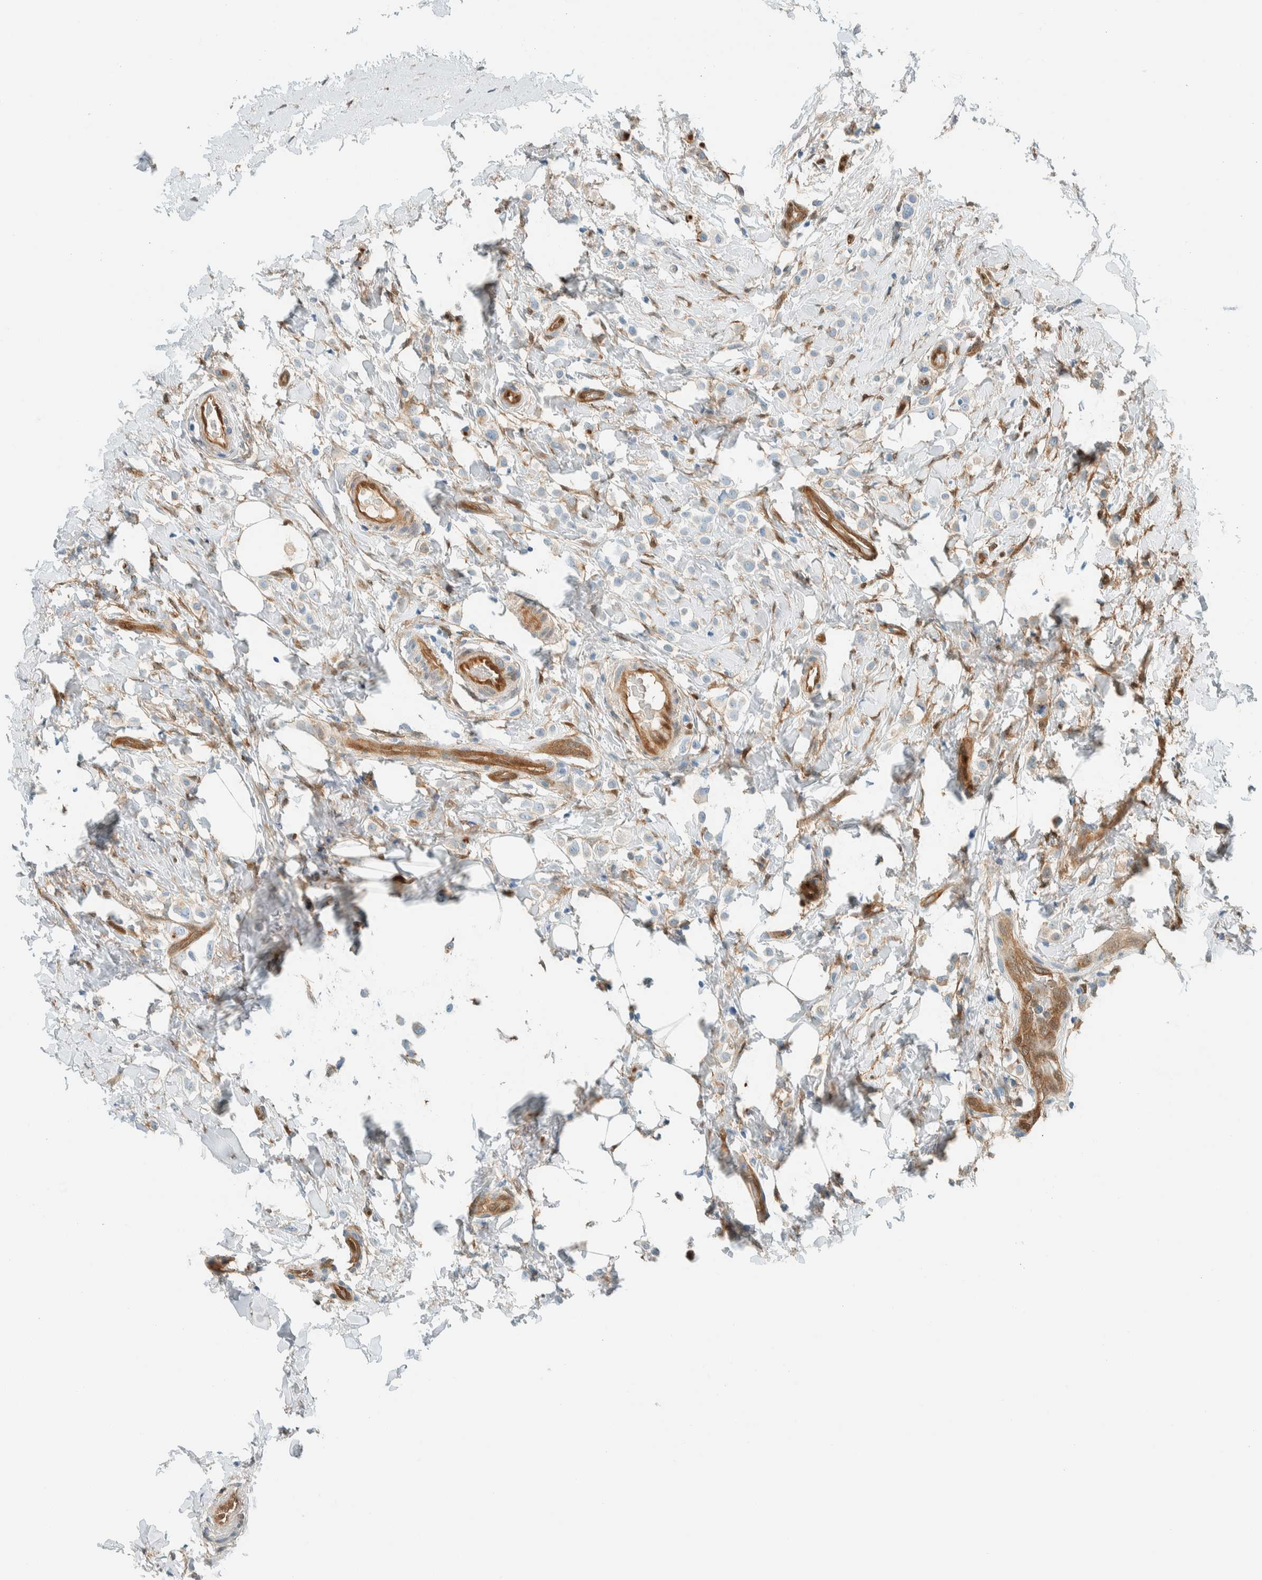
{"staining": {"intensity": "moderate", "quantity": "25%-75%", "location": "cytoplasmic/membranous"}, "tissue": "breast cancer", "cell_type": "Tumor cells", "image_type": "cancer", "snomed": [{"axis": "morphology", "description": "Lobular carcinoma"}, {"axis": "topography", "description": "Breast"}], "caption": "Breast cancer stained for a protein (brown) displays moderate cytoplasmic/membranous positive staining in about 25%-75% of tumor cells.", "gene": "NXN", "patient": {"sex": "female", "age": 50}}